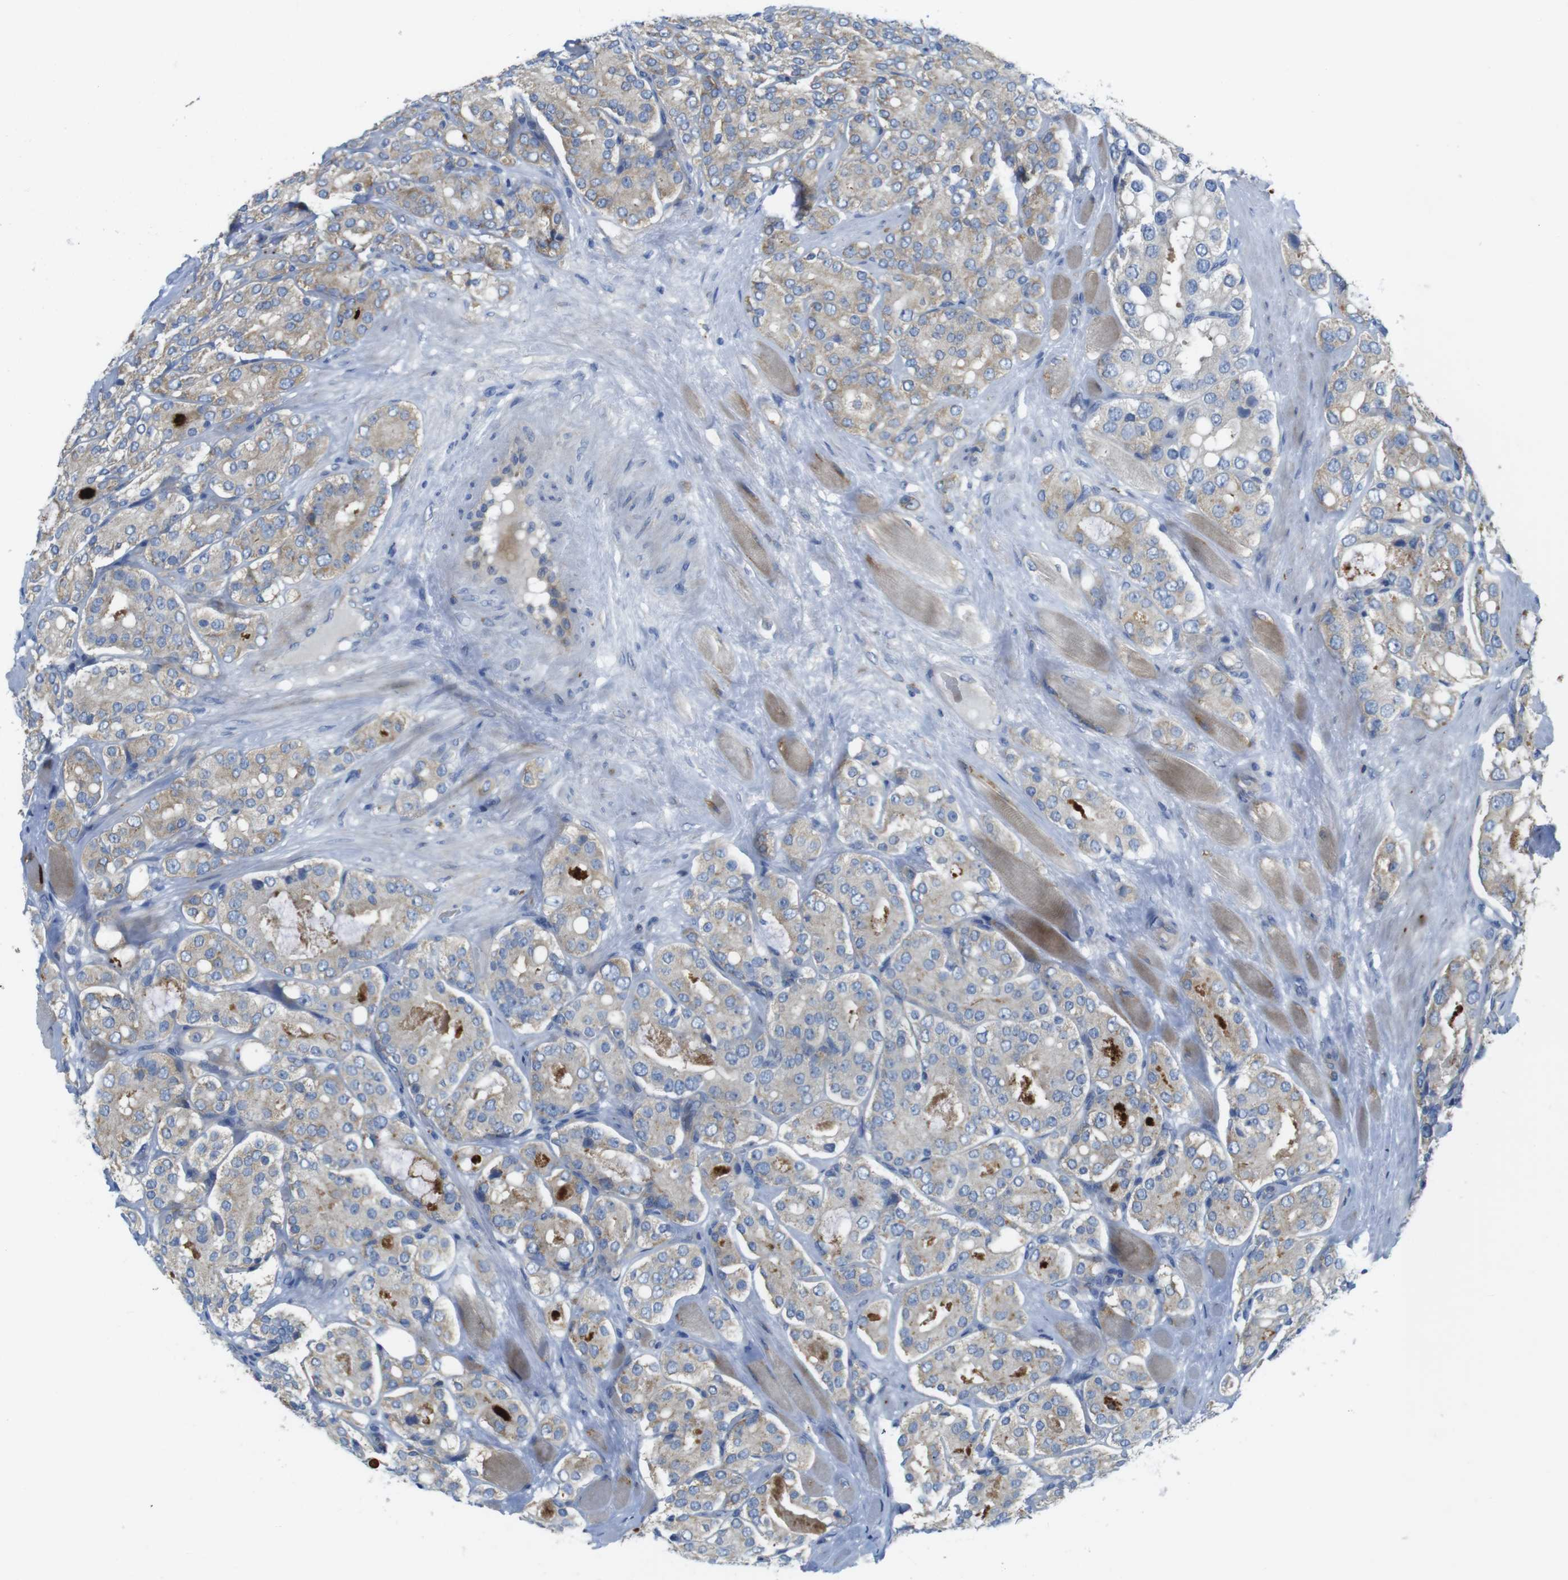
{"staining": {"intensity": "weak", "quantity": ">75%", "location": "cytoplasmic/membranous"}, "tissue": "prostate cancer", "cell_type": "Tumor cells", "image_type": "cancer", "snomed": [{"axis": "morphology", "description": "Adenocarcinoma, High grade"}, {"axis": "topography", "description": "Prostate"}], "caption": "Prostate cancer (adenocarcinoma (high-grade)) tissue reveals weak cytoplasmic/membranous expression in about >75% of tumor cells", "gene": "TMEM234", "patient": {"sex": "male", "age": 65}}